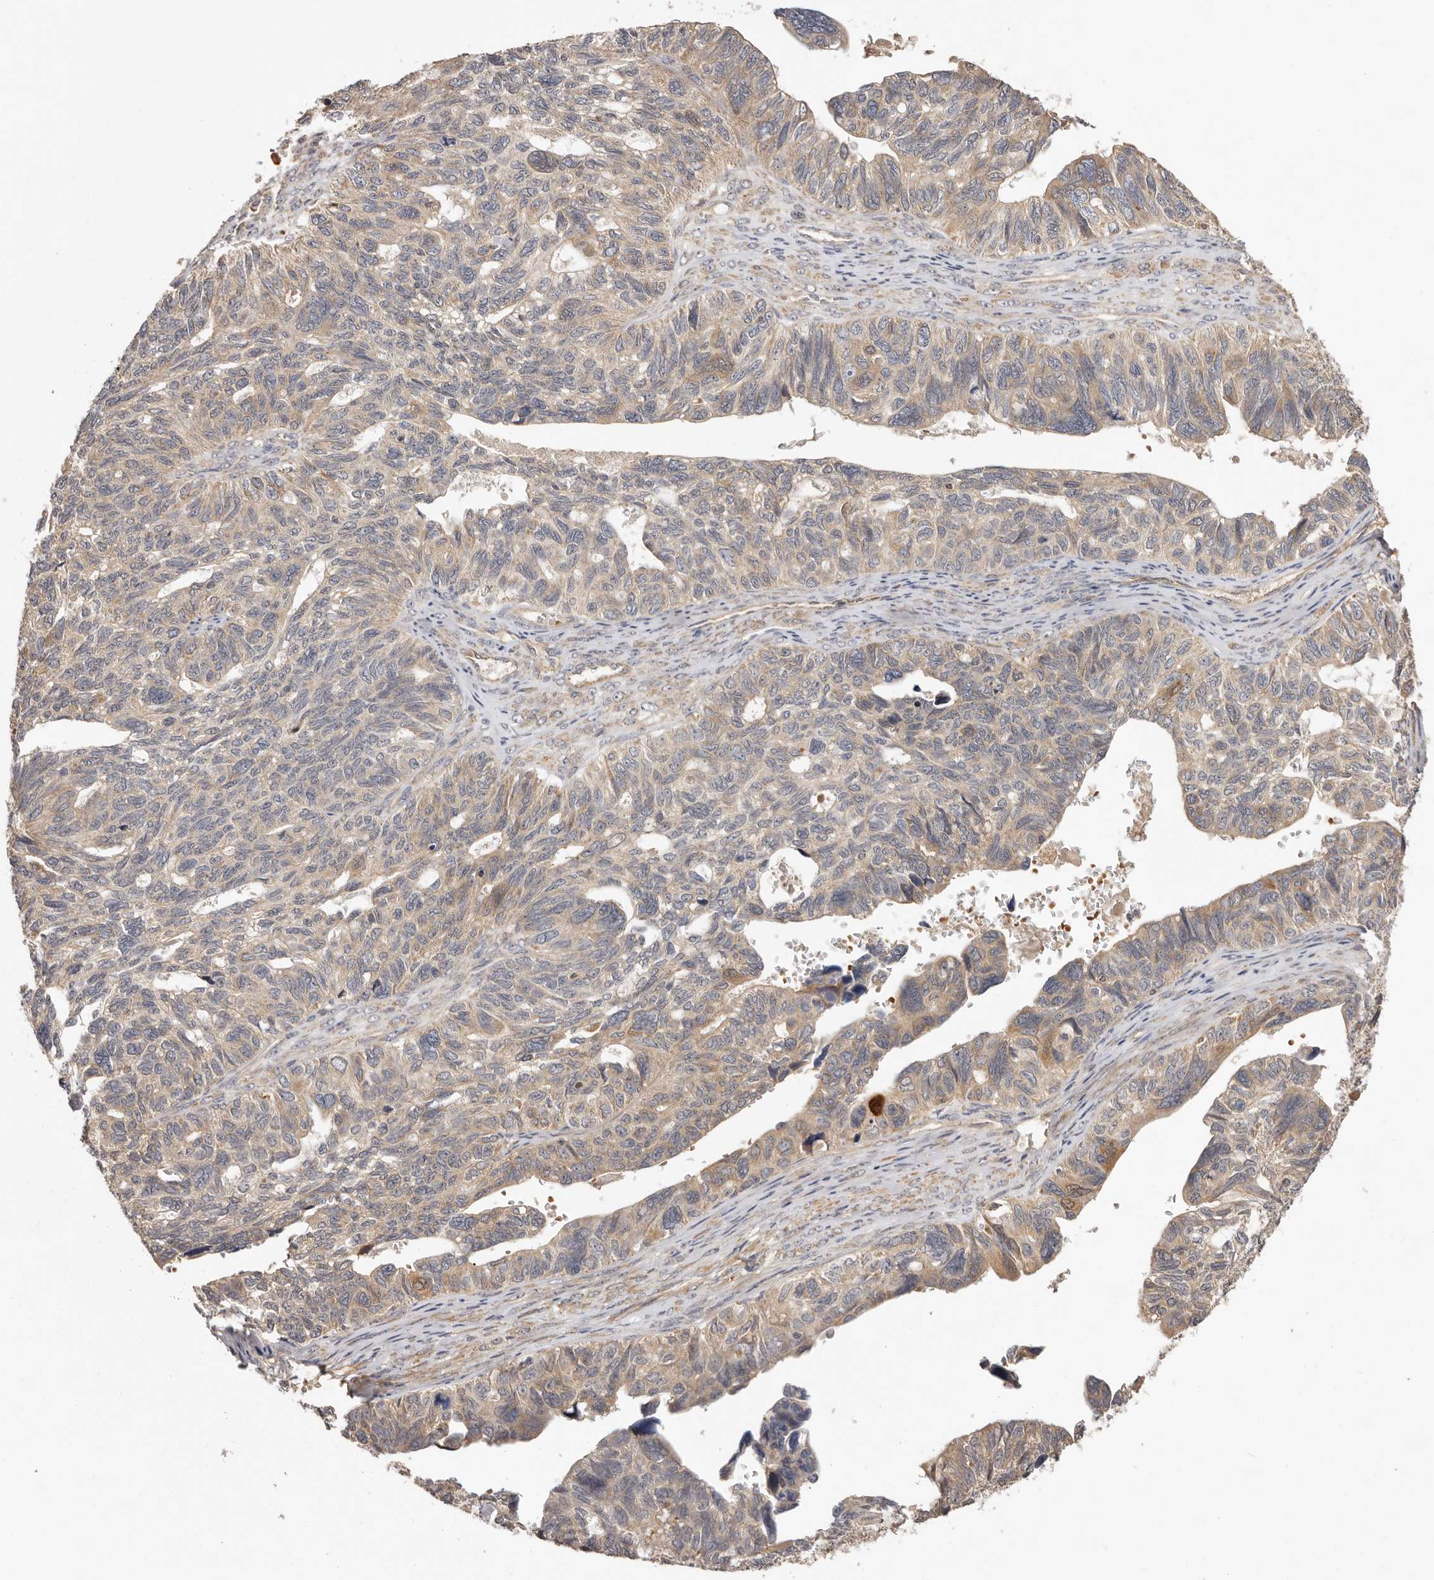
{"staining": {"intensity": "moderate", "quantity": "<25%", "location": "cytoplasmic/membranous"}, "tissue": "ovarian cancer", "cell_type": "Tumor cells", "image_type": "cancer", "snomed": [{"axis": "morphology", "description": "Cystadenocarcinoma, serous, NOS"}, {"axis": "topography", "description": "Ovary"}], "caption": "Serous cystadenocarcinoma (ovarian) stained for a protein (brown) demonstrates moderate cytoplasmic/membranous positive positivity in about <25% of tumor cells.", "gene": "UBR2", "patient": {"sex": "female", "age": 79}}